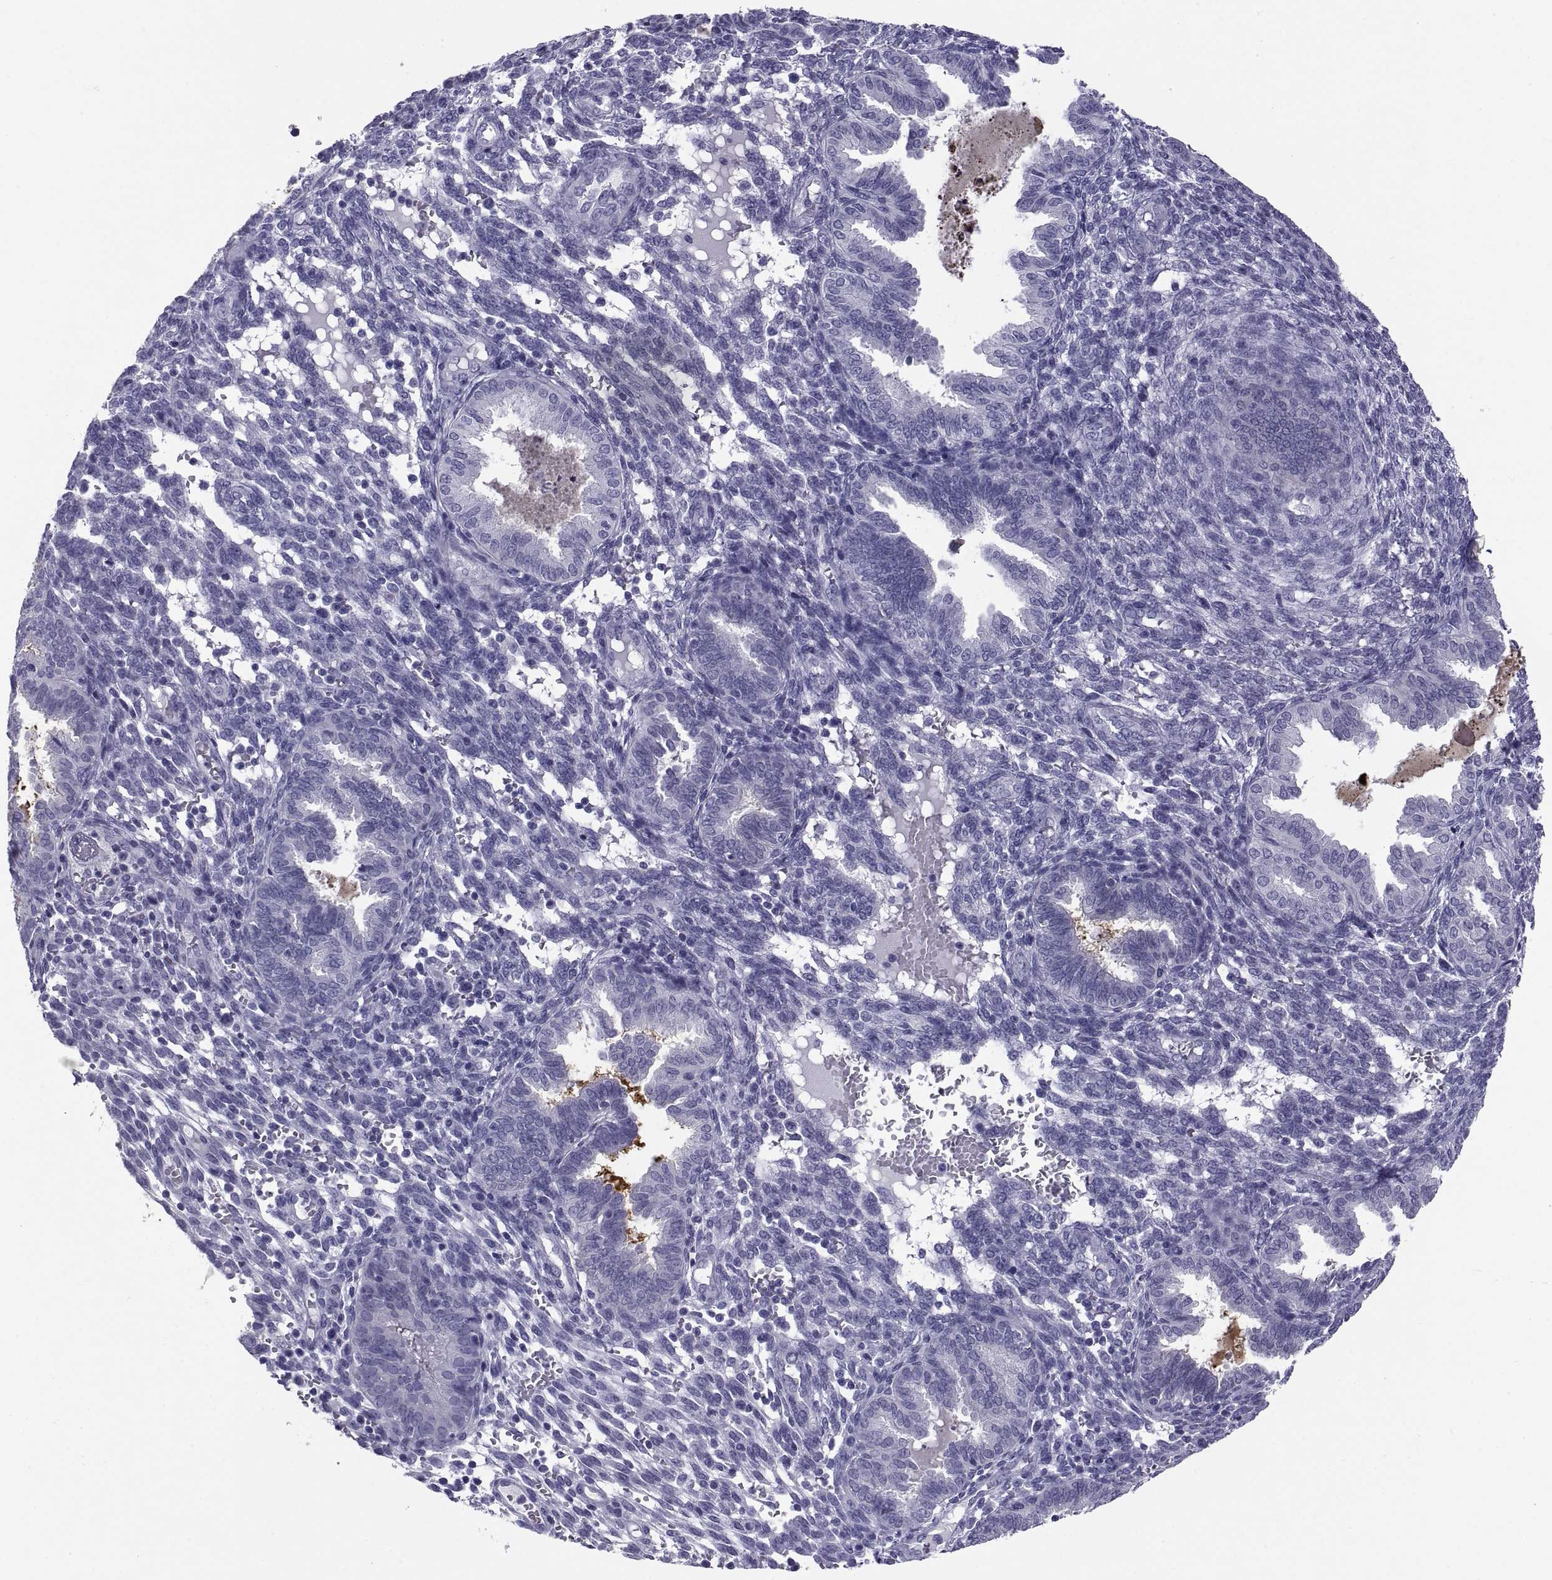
{"staining": {"intensity": "negative", "quantity": "none", "location": "none"}, "tissue": "endometrium", "cell_type": "Cells in endometrial stroma", "image_type": "normal", "snomed": [{"axis": "morphology", "description": "Normal tissue, NOS"}, {"axis": "topography", "description": "Endometrium"}], "caption": "Cells in endometrial stroma show no significant protein expression in normal endometrium. (Immunohistochemistry, brightfield microscopy, high magnification).", "gene": "NPTX2", "patient": {"sex": "female", "age": 42}}